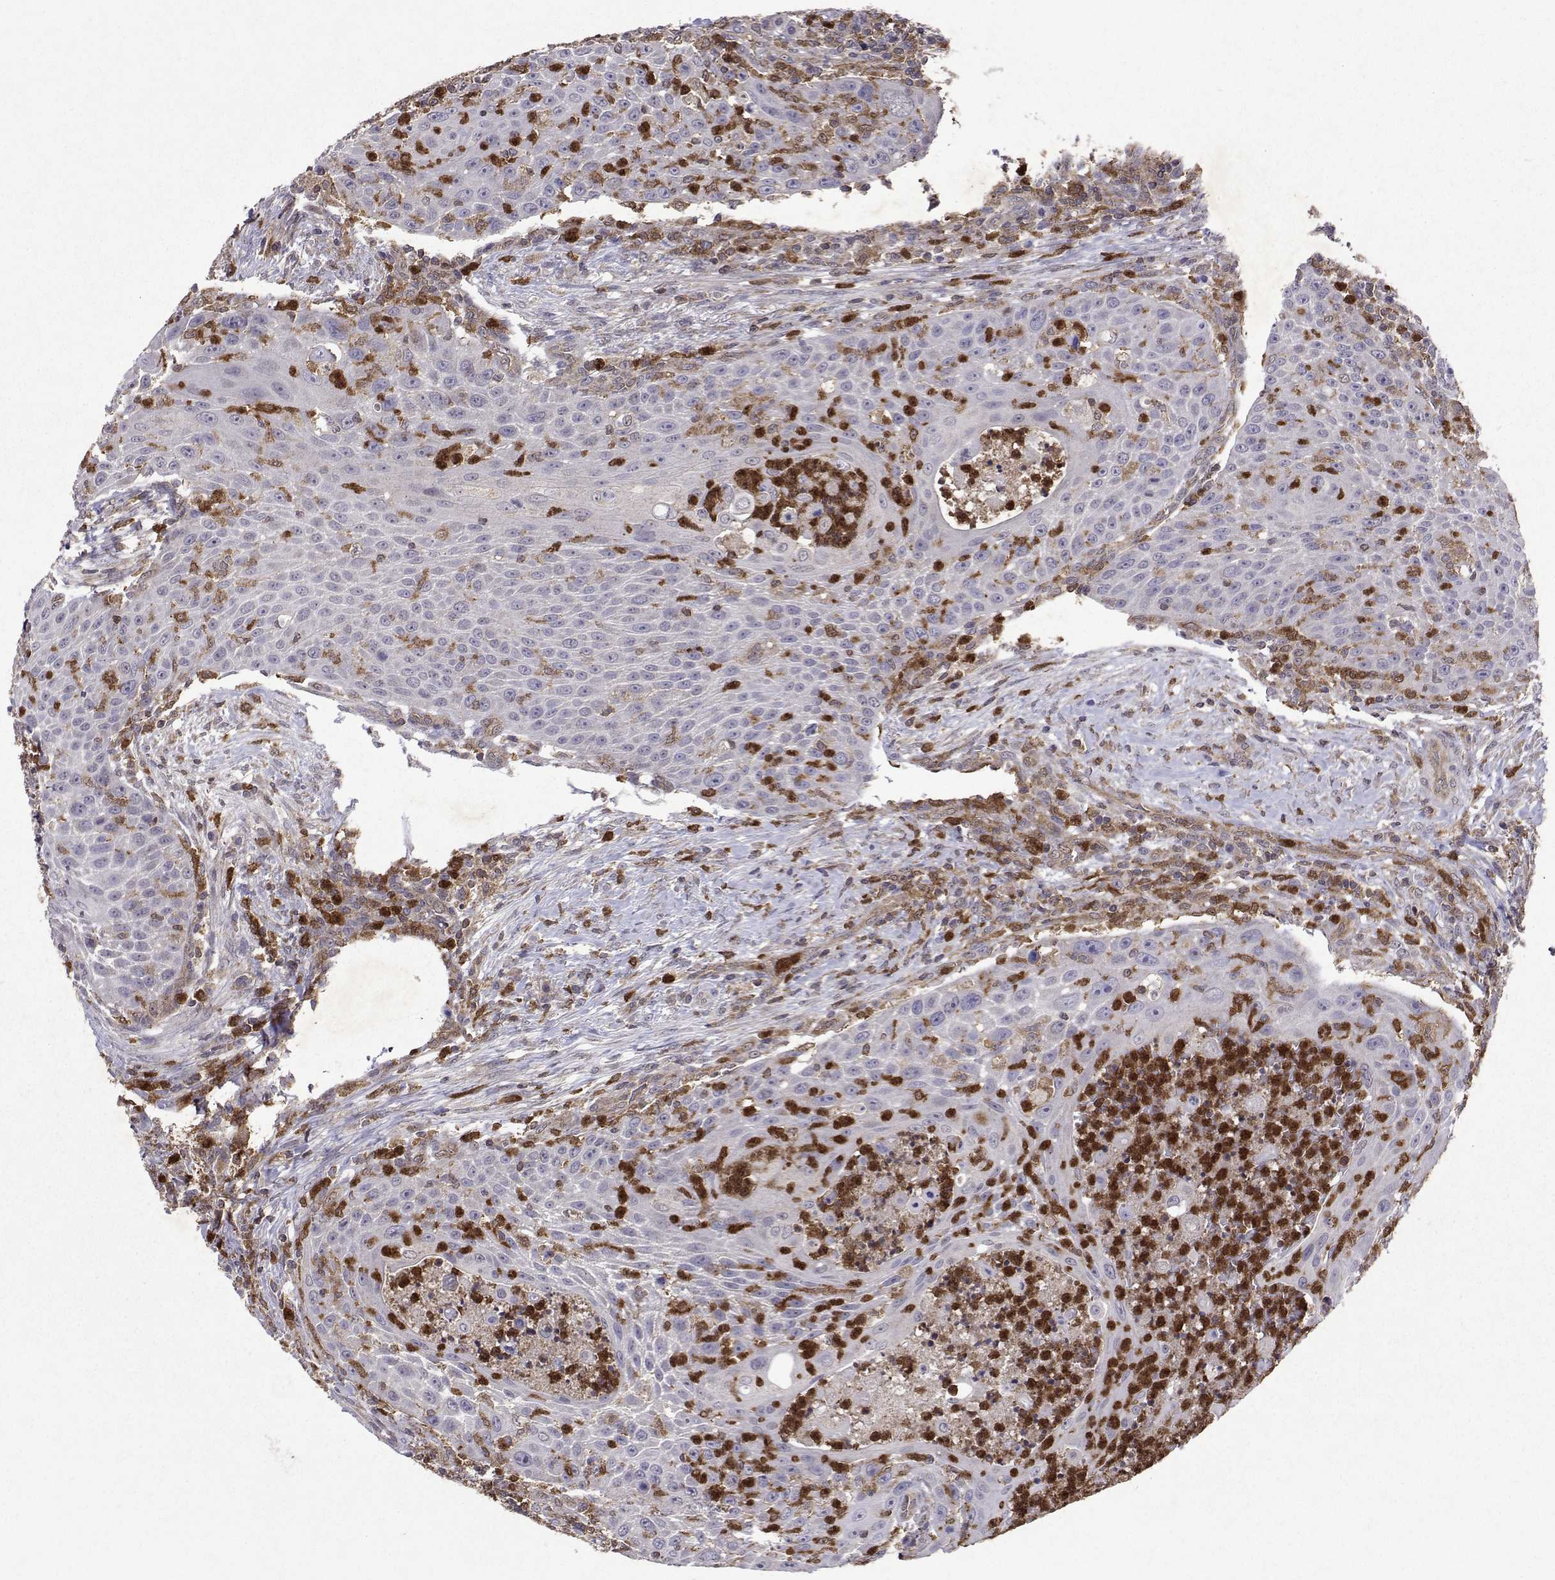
{"staining": {"intensity": "negative", "quantity": "none", "location": "none"}, "tissue": "head and neck cancer", "cell_type": "Tumor cells", "image_type": "cancer", "snomed": [{"axis": "morphology", "description": "Squamous cell carcinoma, NOS"}, {"axis": "topography", "description": "Head-Neck"}], "caption": "DAB (3,3'-diaminobenzidine) immunohistochemical staining of human head and neck cancer displays no significant positivity in tumor cells.", "gene": "APAF1", "patient": {"sex": "male", "age": 69}}